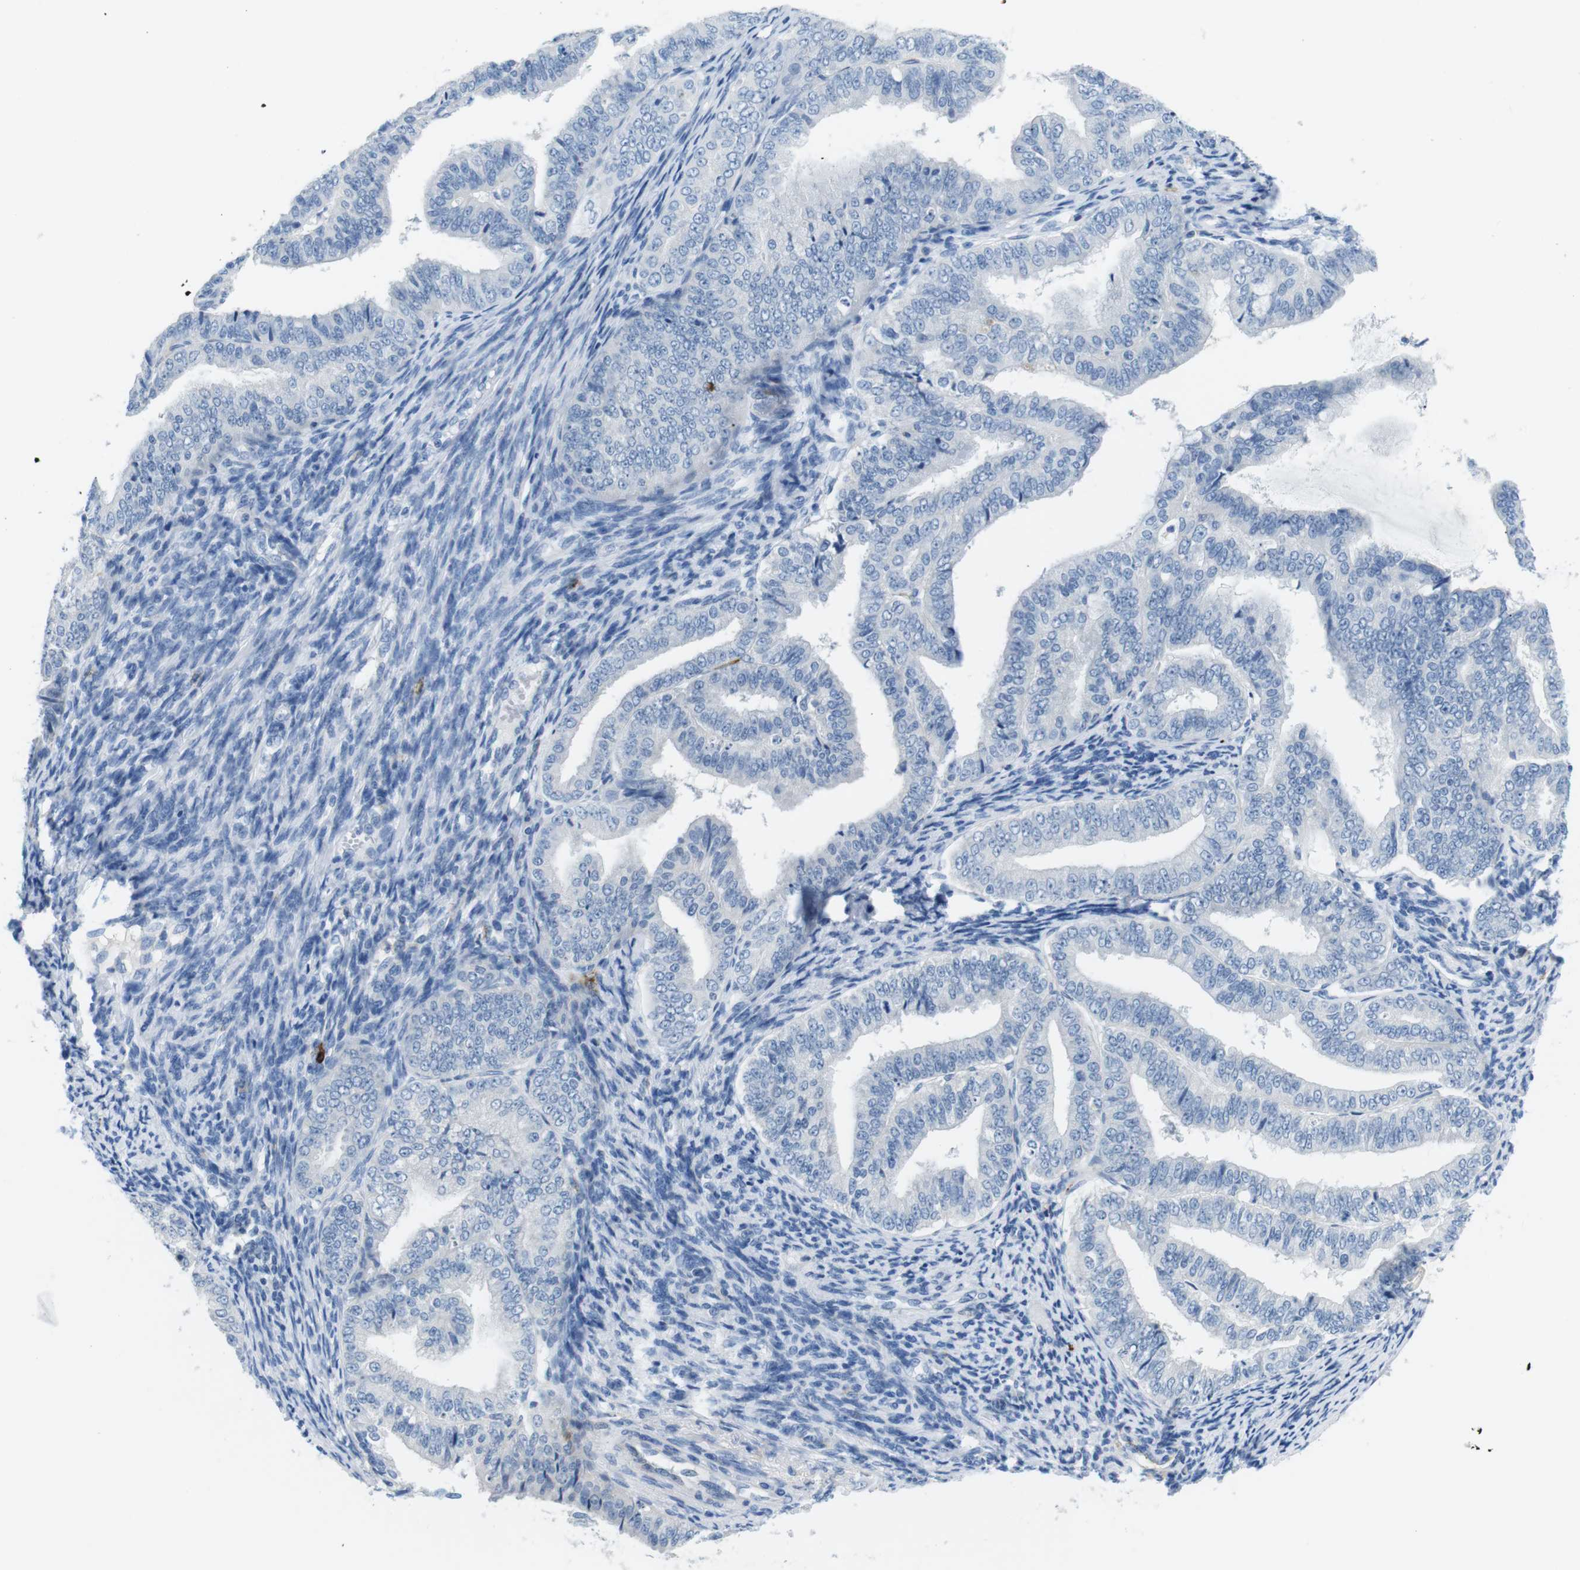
{"staining": {"intensity": "negative", "quantity": "none", "location": "none"}, "tissue": "endometrial cancer", "cell_type": "Tumor cells", "image_type": "cancer", "snomed": [{"axis": "morphology", "description": "Adenocarcinoma, NOS"}, {"axis": "topography", "description": "Endometrium"}], "caption": "A high-resolution histopathology image shows immunohistochemistry staining of endometrial cancer (adenocarcinoma), which exhibits no significant expression in tumor cells.", "gene": "TNFRSF4", "patient": {"sex": "female", "age": 63}}